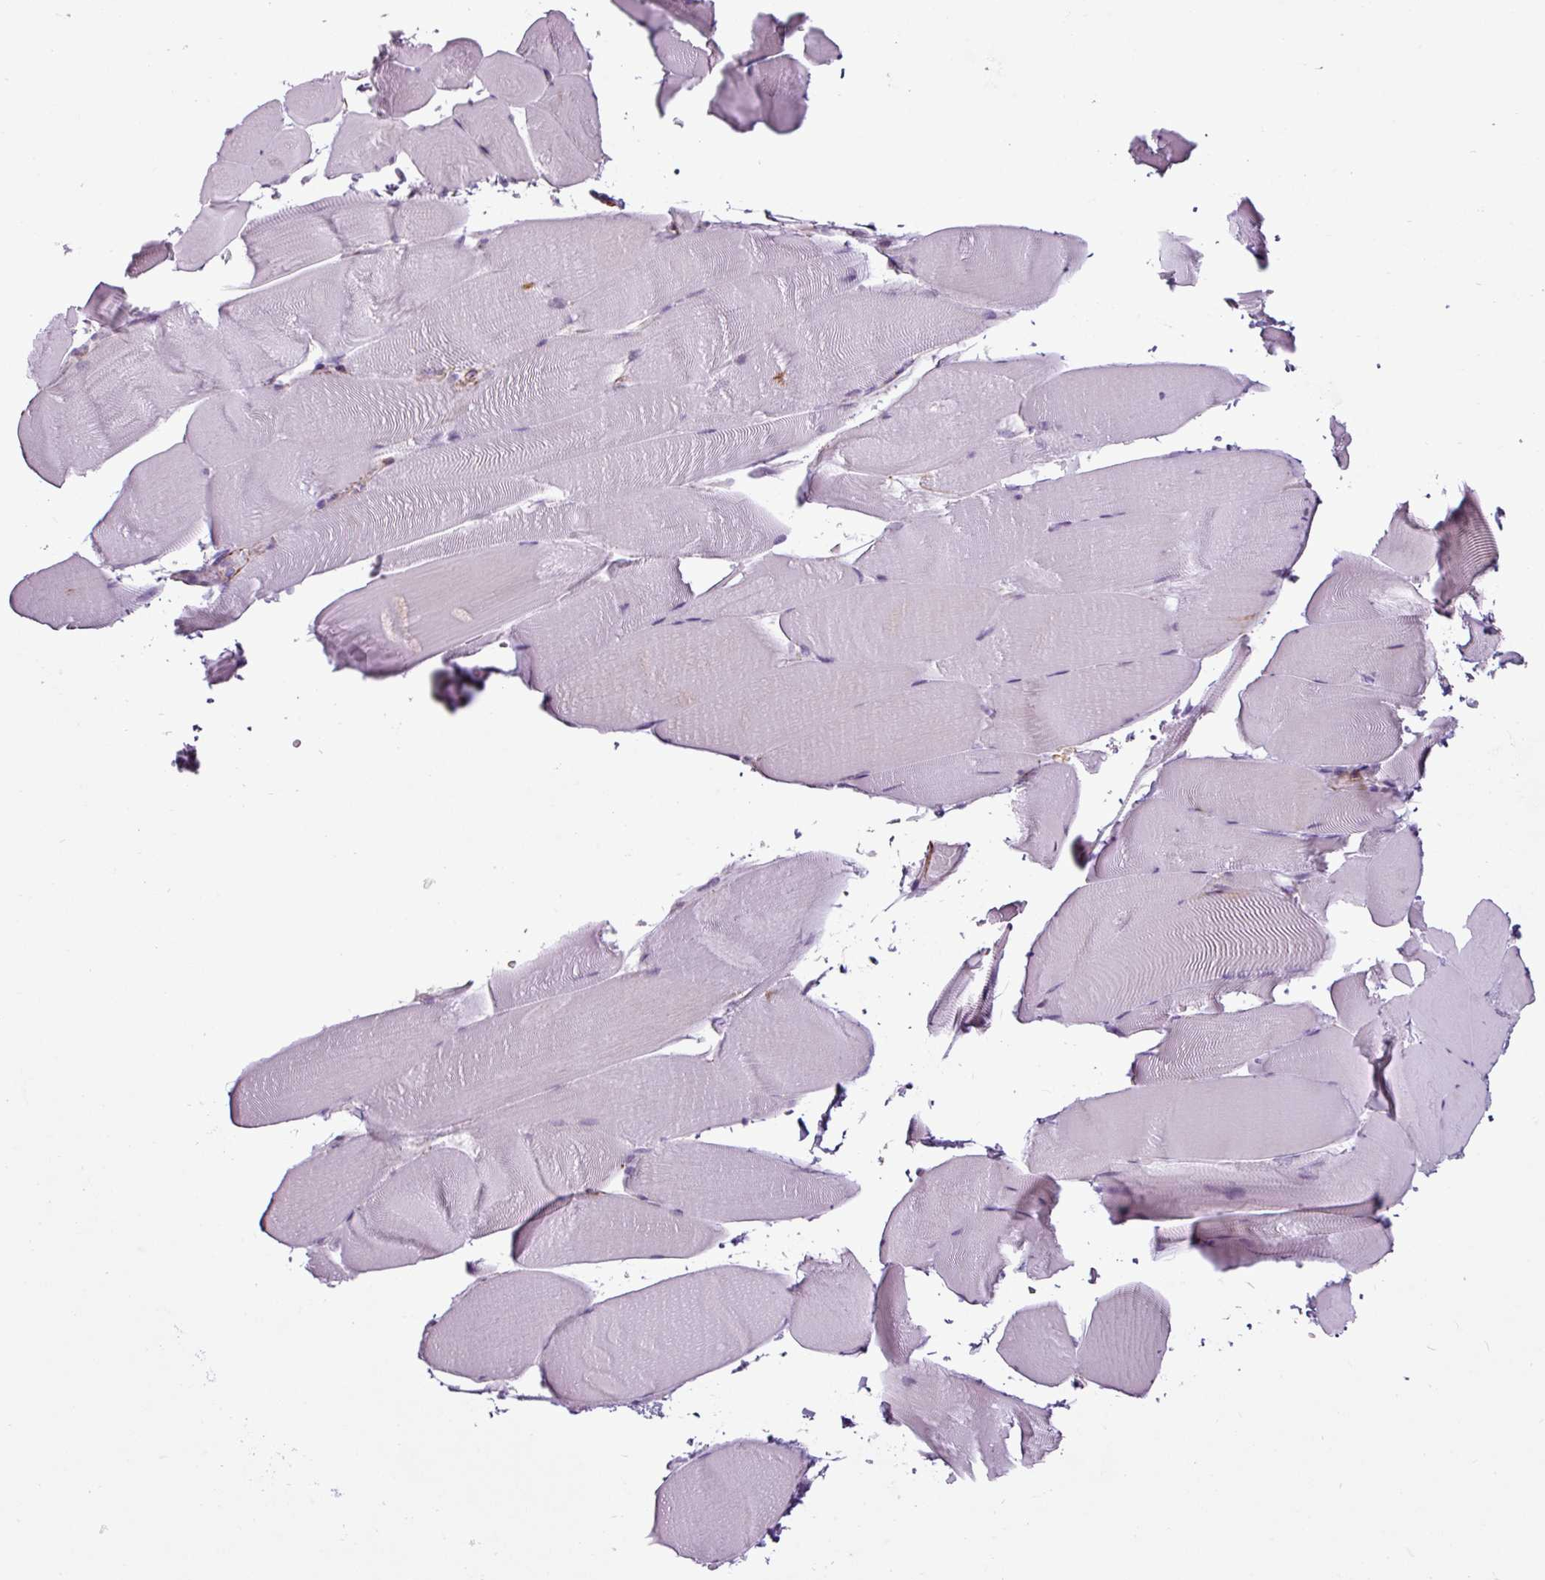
{"staining": {"intensity": "negative", "quantity": "none", "location": "none"}, "tissue": "skeletal muscle", "cell_type": "Myocytes", "image_type": "normal", "snomed": [{"axis": "morphology", "description": "Normal tissue, NOS"}, {"axis": "topography", "description": "Skeletal muscle"}], "caption": "This is a micrograph of immunohistochemistry staining of normal skeletal muscle, which shows no expression in myocytes. The staining was performed using DAB (3,3'-diaminobenzidine) to visualize the protein expression in brown, while the nuclei were stained in blue with hematoxylin (Magnification: 20x).", "gene": "ATP10A", "patient": {"sex": "female", "age": 64}}